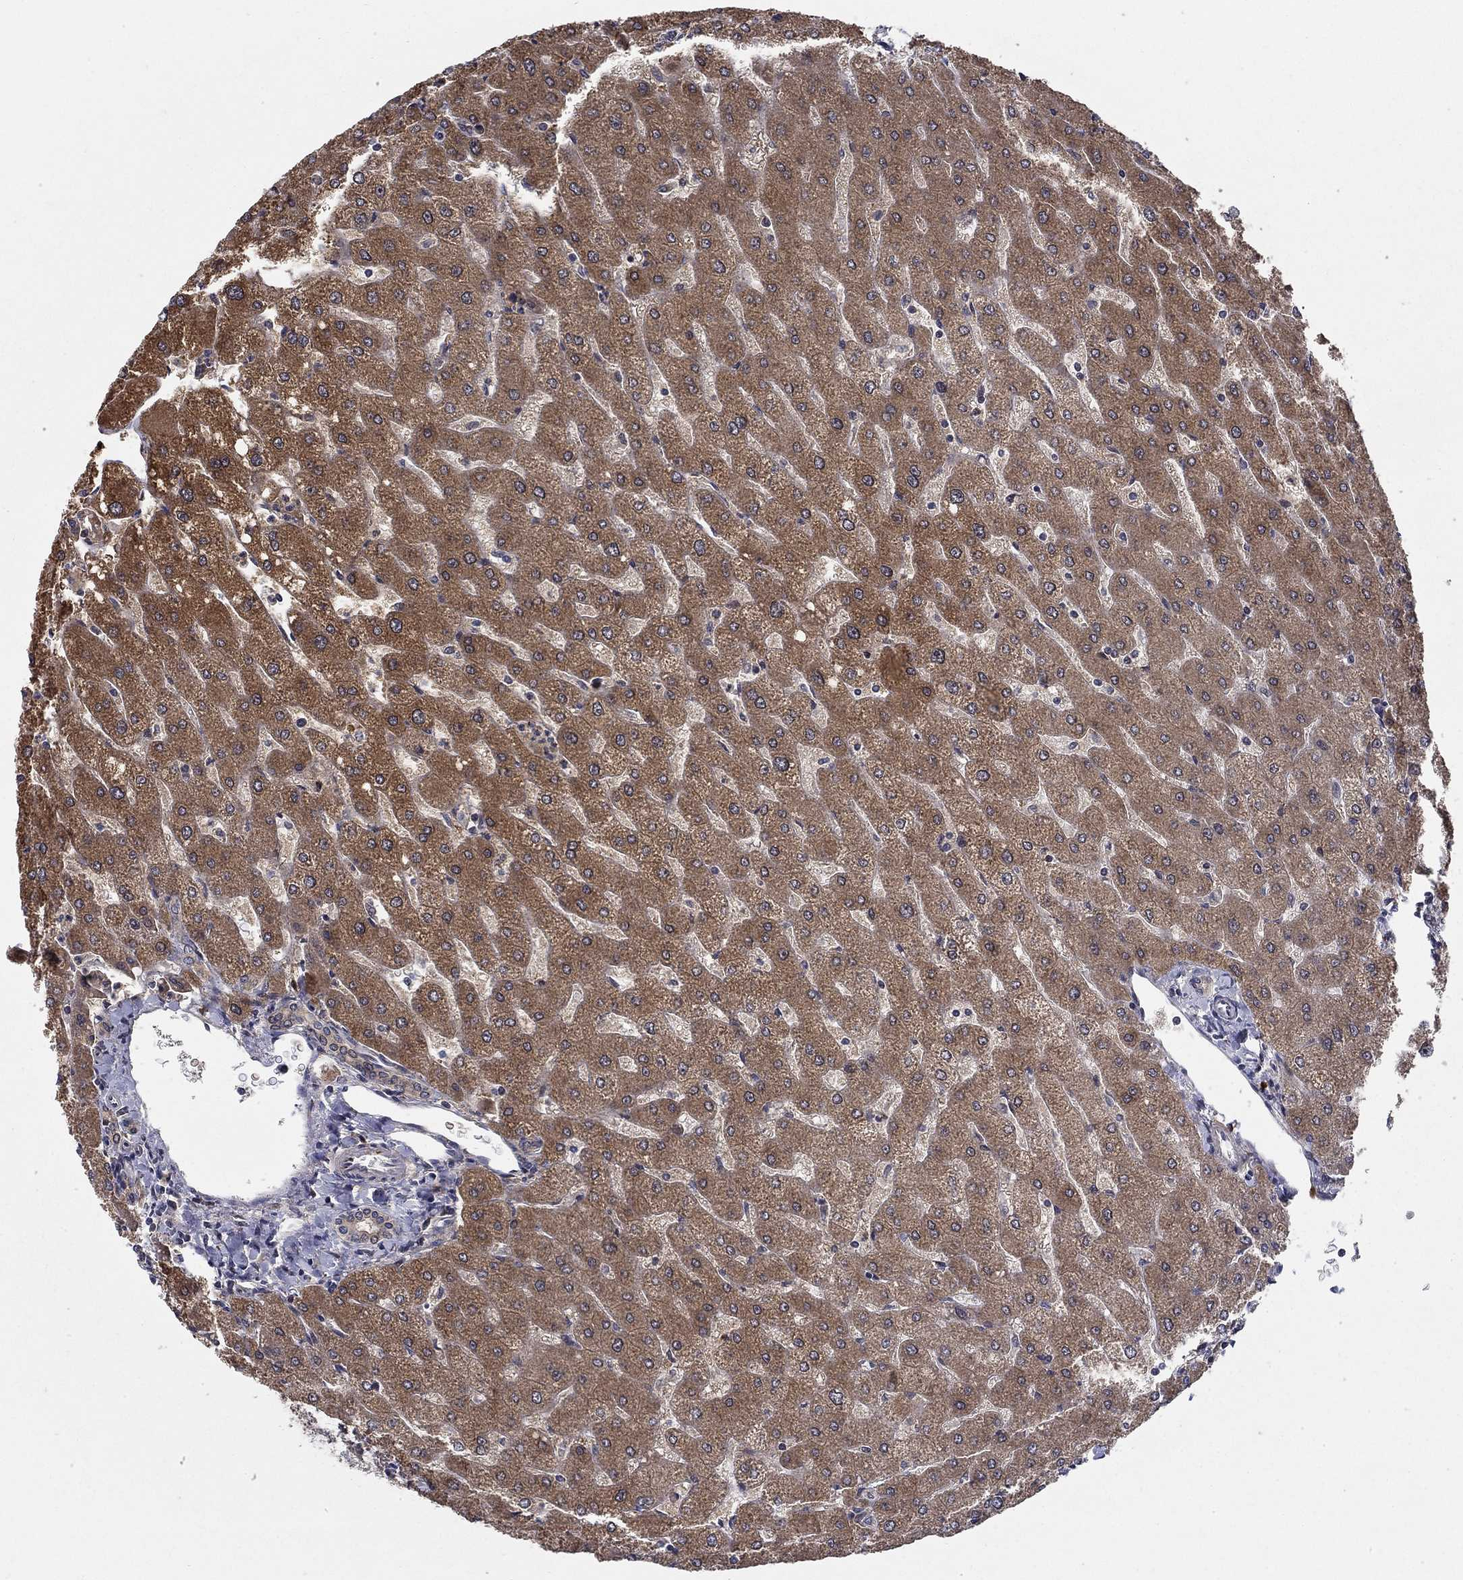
{"staining": {"intensity": "weak", "quantity": ">75%", "location": "cytoplasmic/membranous"}, "tissue": "liver", "cell_type": "Cholangiocytes", "image_type": "normal", "snomed": [{"axis": "morphology", "description": "Normal tissue, NOS"}, {"axis": "topography", "description": "Liver"}], "caption": "Brown immunohistochemical staining in unremarkable human liver reveals weak cytoplasmic/membranous positivity in approximately >75% of cholangiocytes.", "gene": "ZNF594", "patient": {"sex": "male", "age": 67}}